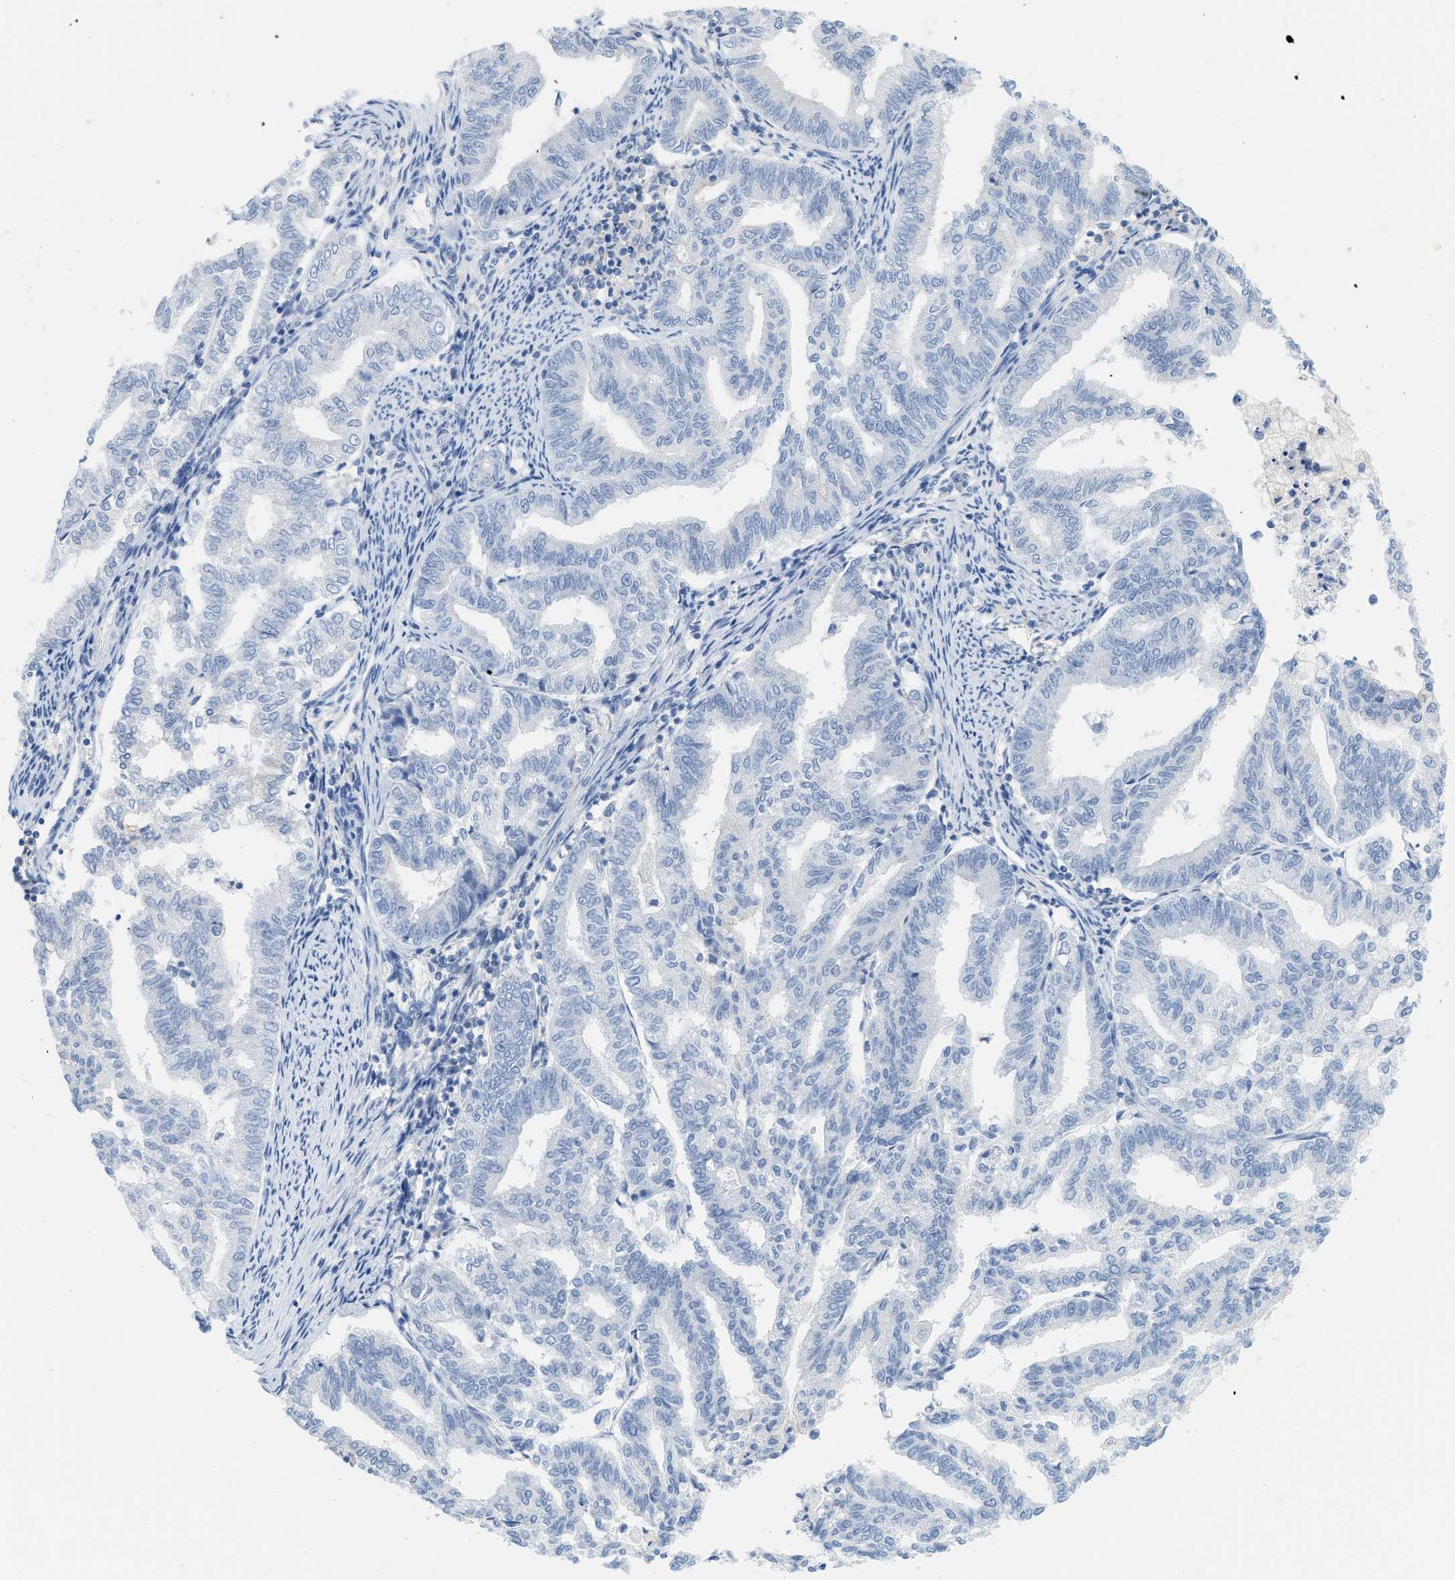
{"staining": {"intensity": "negative", "quantity": "none", "location": "none"}, "tissue": "endometrial cancer", "cell_type": "Tumor cells", "image_type": "cancer", "snomed": [{"axis": "morphology", "description": "Adenocarcinoma, NOS"}, {"axis": "topography", "description": "Endometrium"}], "caption": "Immunohistochemical staining of human endometrial adenocarcinoma exhibits no significant staining in tumor cells. (Immunohistochemistry (ihc), brightfield microscopy, high magnification).", "gene": "PAPPA", "patient": {"sex": "female", "age": 79}}